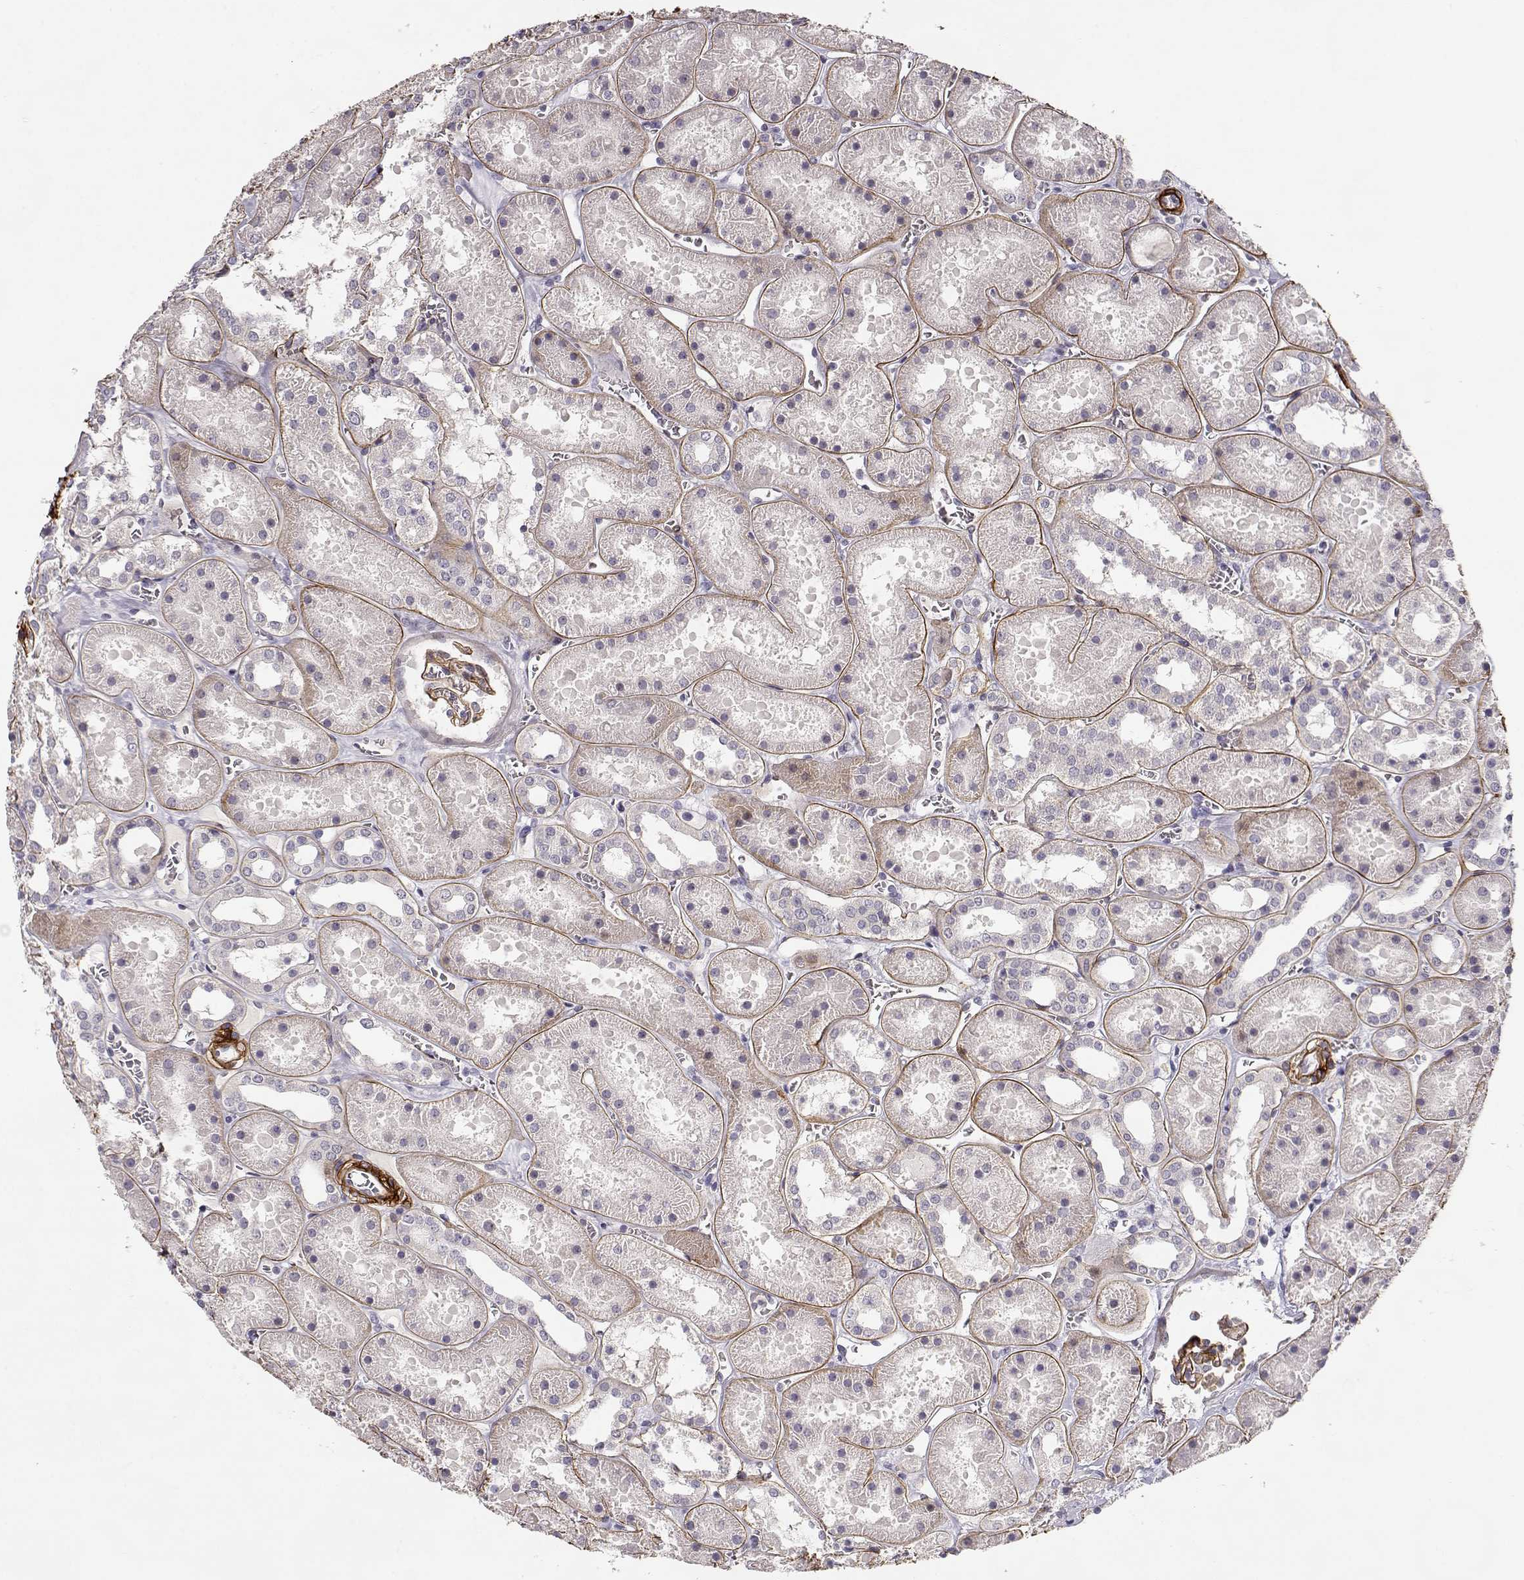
{"staining": {"intensity": "negative", "quantity": "none", "location": "none"}, "tissue": "kidney", "cell_type": "Cells in glomeruli", "image_type": "normal", "snomed": [{"axis": "morphology", "description": "Normal tissue, NOS"}, {"axis": "topography", "description": "Kidney"}], "caption": "Immunohistochemistry (IHC) histopathology image of unremarkable kidney: kidney stained with DAB (3,3'-diaminobenzidine) shows no significant protein positivity in cells in glomeruli.", "gene": "LAMA5", "patient": {"sex": "female", "age": 41}}